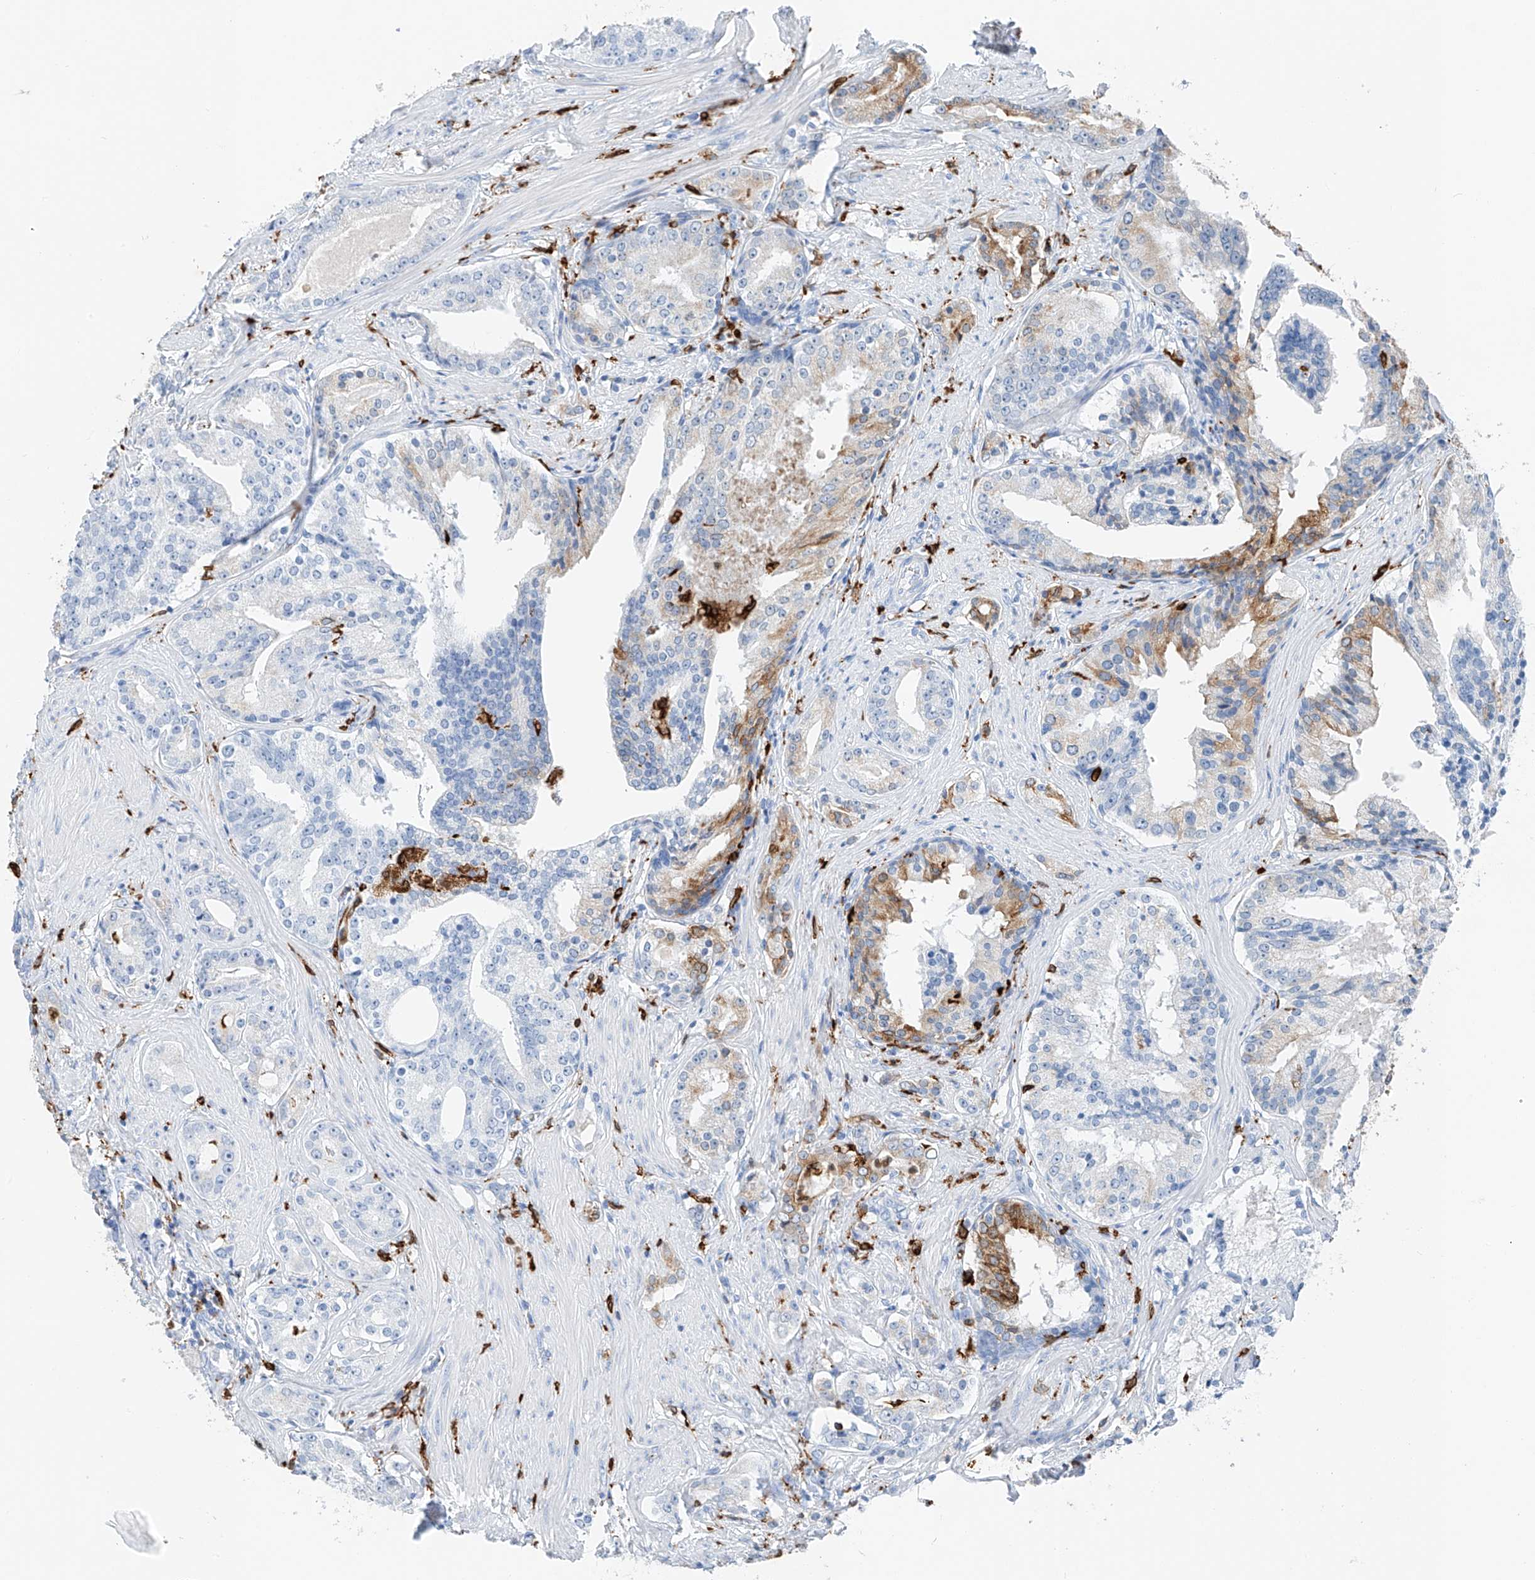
{"staining": {"intensity": "moderate", "quantity": "<25%", "location": "cytoplasmic/membranous"}, "tissue": "prostate cancer", "cell_type": "Tumor cells", "image_type": "cancer", "snomed": [{"axis": "morphology", "description": "Adenocarcinoma, High grade"}, {"axis": "topography", "description": "Prostate"}], "caption": "Prostate adenocarcinoma (high-grade) stained with DAB (3,3'-diaminobenzidine) IHC exhibits low levels of moderate cytoplasmic/membranous expression in about <25% of tumor cells.", "gene": "TBXAS1", "patient": {"sex": "male", "age": 58}}